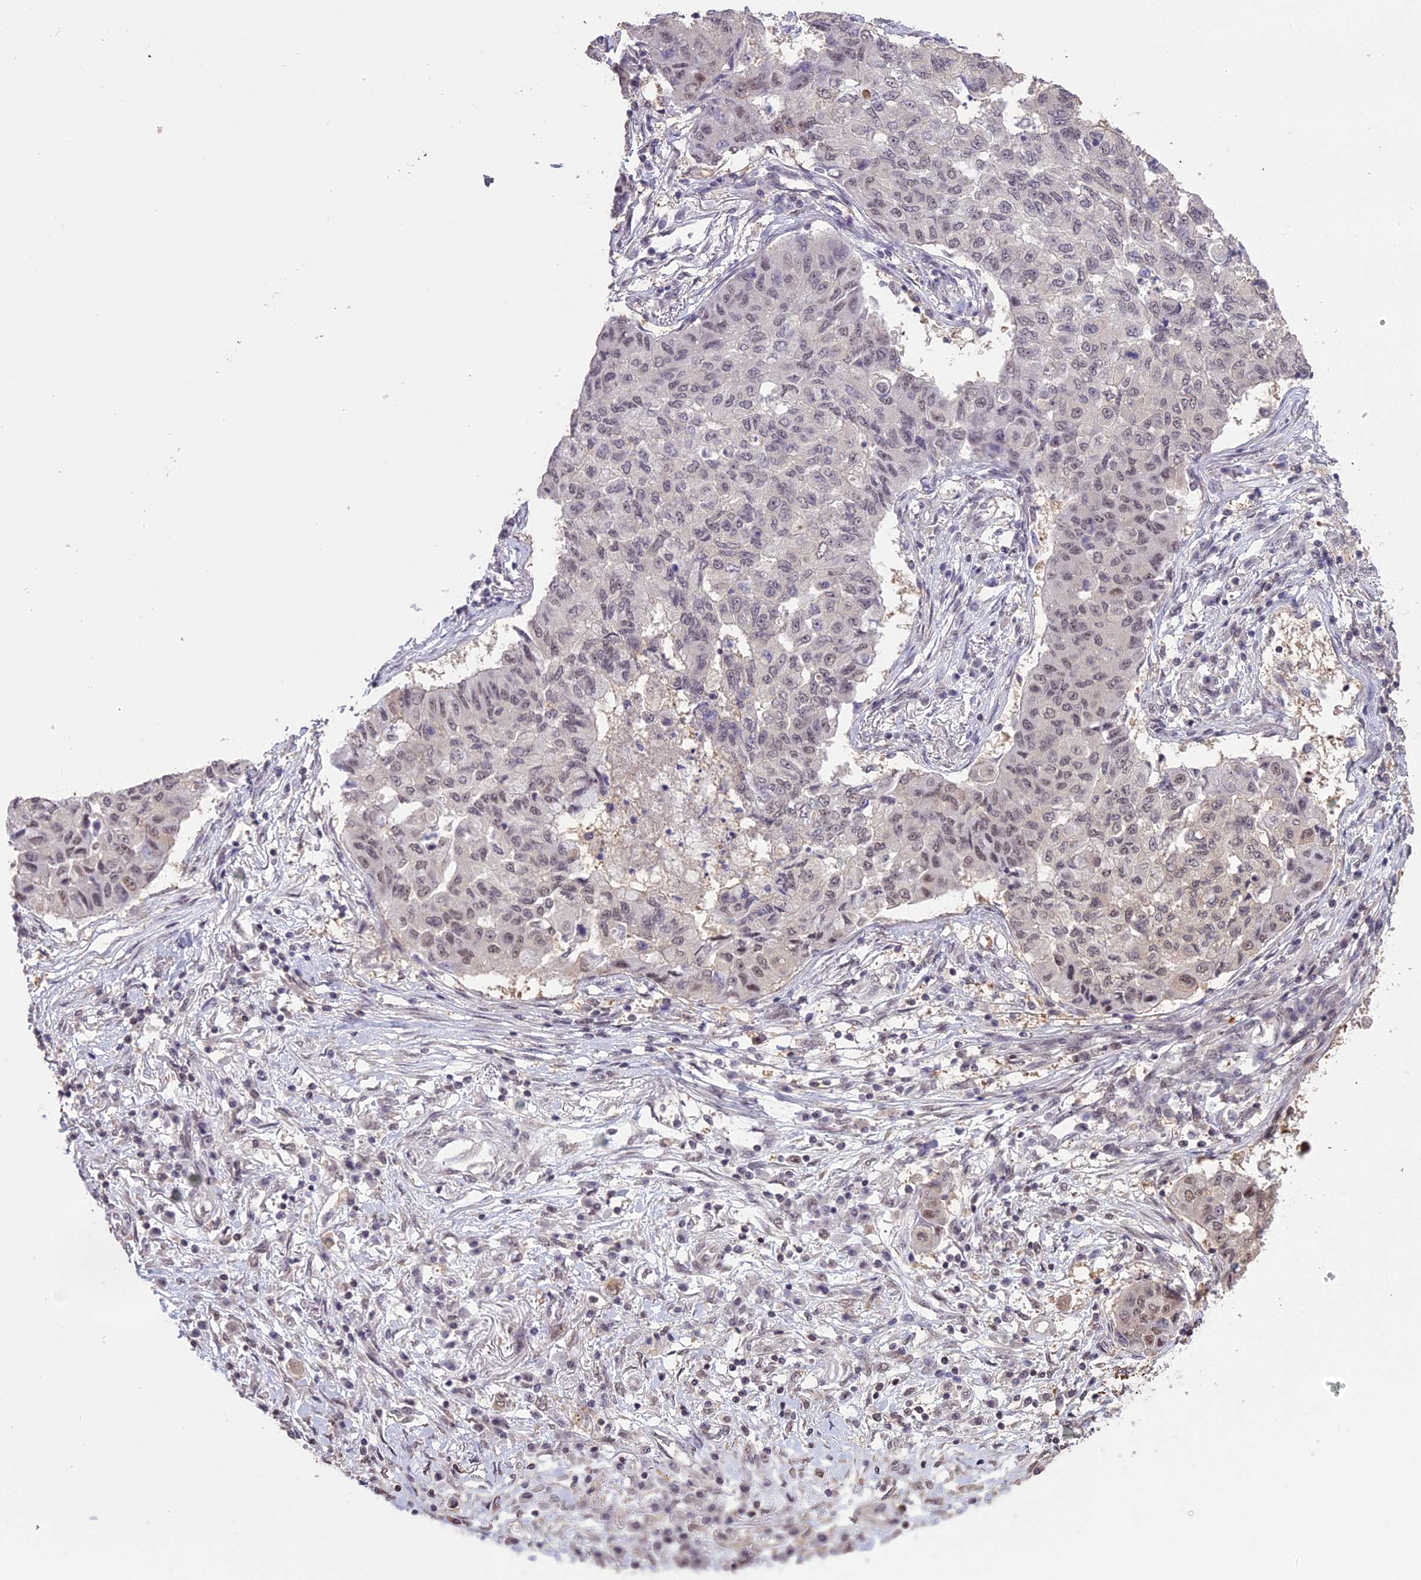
{"staining": {"intensity": "weak", "quantity": "25%-75%", "location": "nuclear"}, "tissue": "lung cancer", "cell_type": "Tumor cells", "image_type": "cancer", "snomed": [{"axis": "morphology", "description": "Squamous cell carcinoma, NOS"}, {"axis": "topography", "description": "Lung"}], "caption": "Immunohistochemistry (IHC) photomicrograph of neoplastic tissue: human squamous cell carcinoma (lung) stained using IHC demonstrates low levels of weak protein expression localized specifically in the nuclear of tumor cells, appearing as a nuclear brown color.", "gene": "TIGD7", "patient": {"sex": "male", "age": 74}}